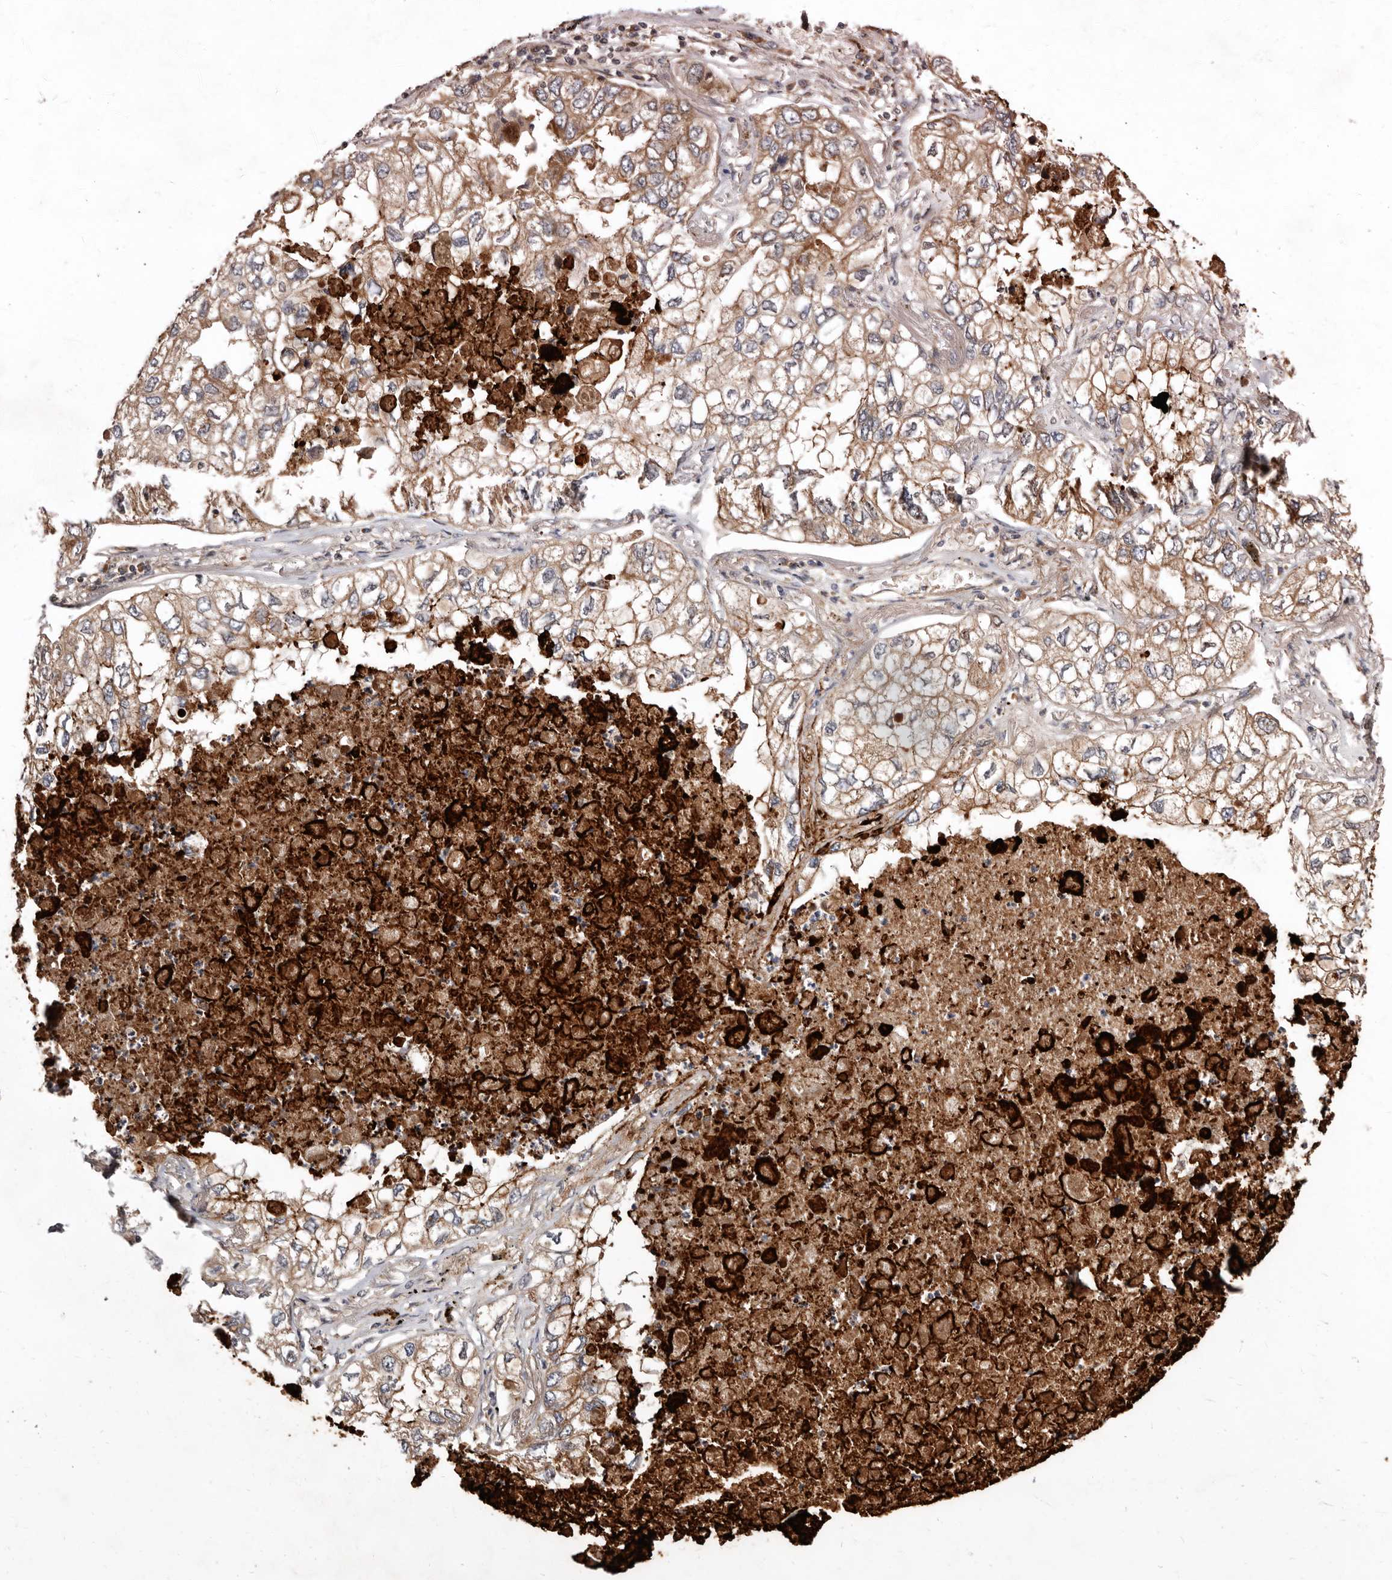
{"staining": {"intensity": "moderate", "quantity": "25%-75%", "location": "cytoplasmic/membranous"}, "tissue": "lung cancer", "cell_type": "Tumor cells", "image_type": "cancer", "snomed": [{"axis": "morphology", "description": "Adenocarcinoma, NOS"}, {"axis": "topography", "description": "Lung"}], "caption": "Lung cancer stained for a protein displays moderate cytoplasmic/membranous positivity in tumor cells. The staining was performed using DAB (3,3'-diaminobenzidine), with brown indicating positive protein expression. Nuclei are stained blue with hematoxylin.", "gene": "WEE2", "patient": {"sex": "male", "age": 65}}